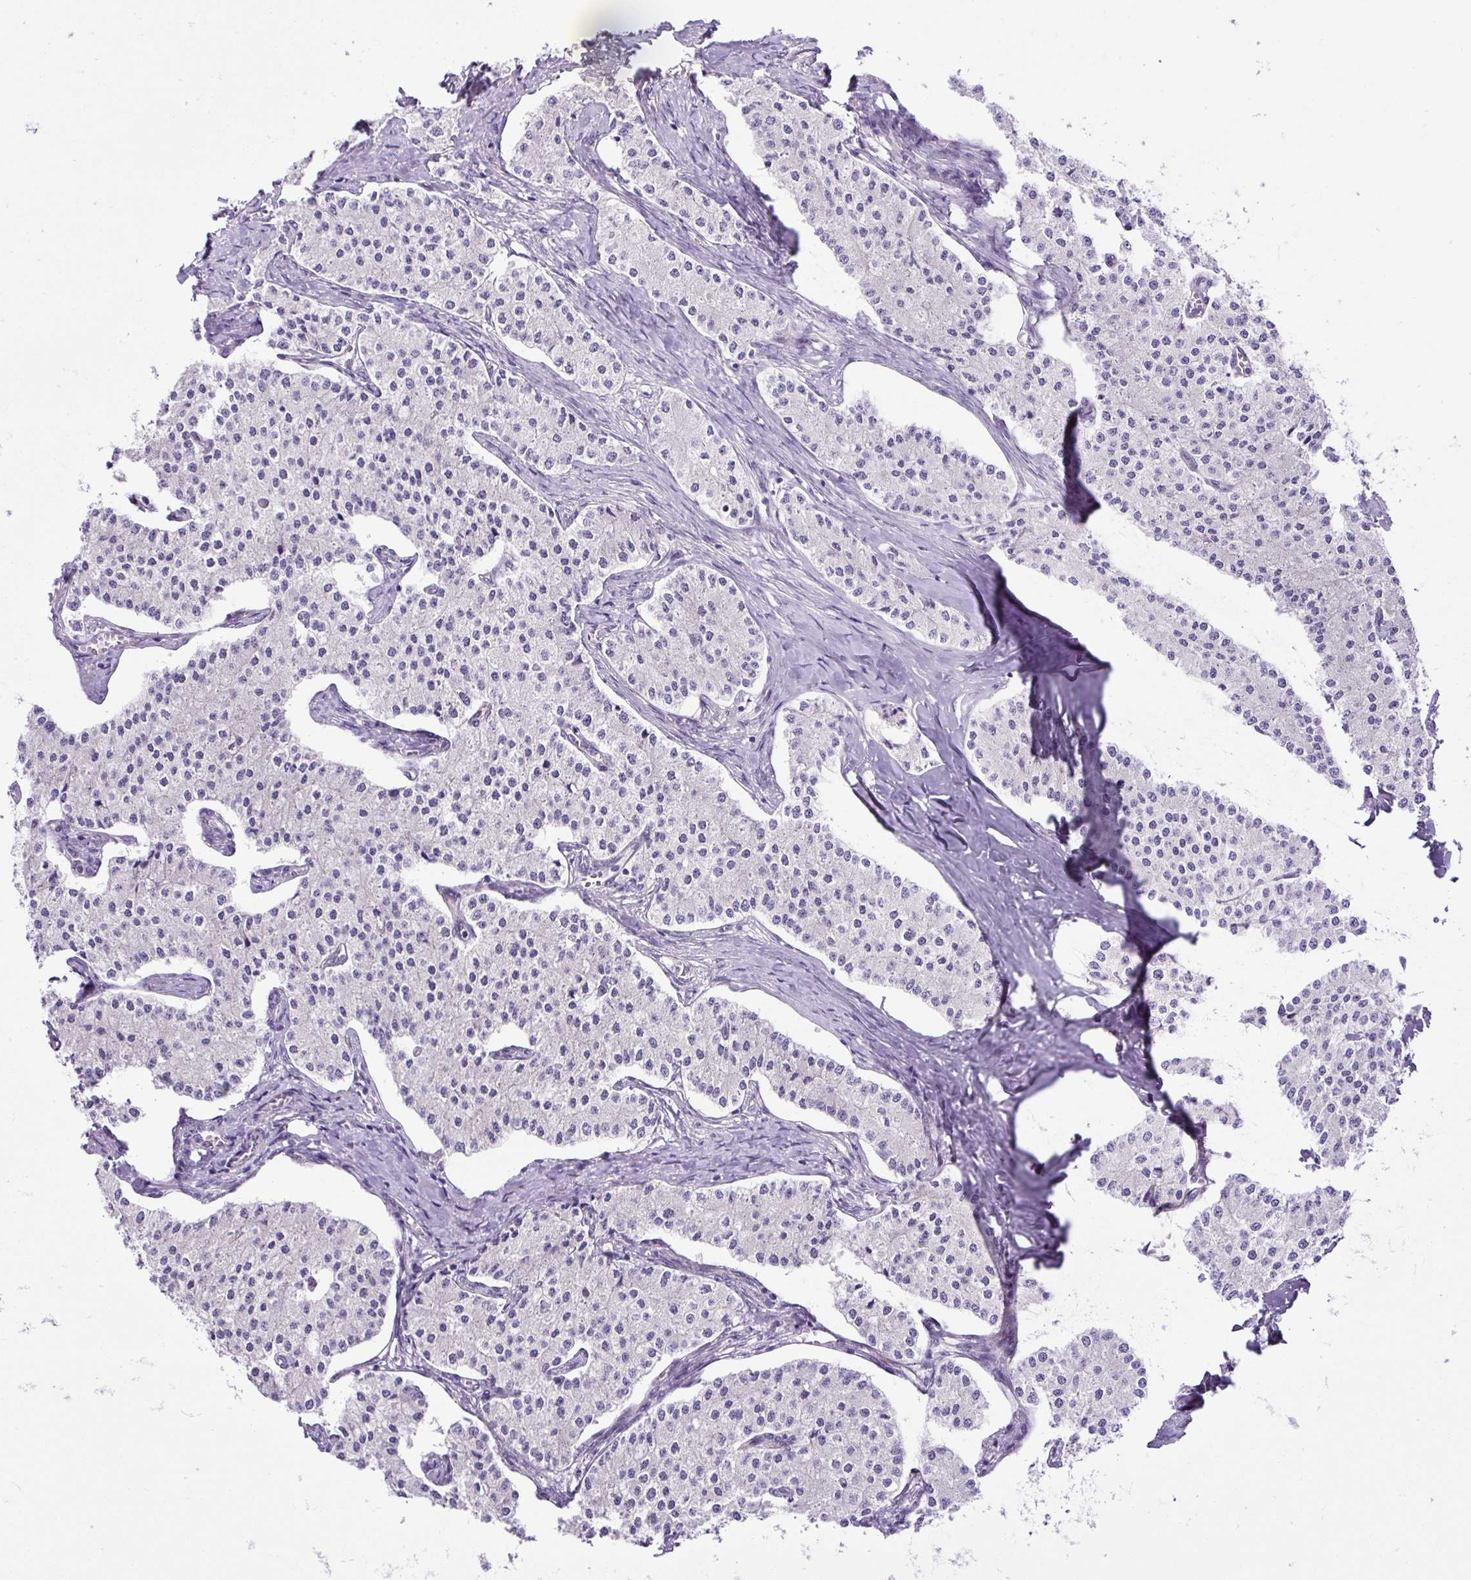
{"staining": {"intensity": "negative", "quantity": "none", "location": "none"}, "tissue": "carcinoid", "cell_type": "Tumor cells", "image_type": "cancer", "snomed": [{"axis": "morphology", "description": "Carcinoid, malignant, NOS"}, {"axis": "topography", "description": "Colon"}], "caption": "A micrograph of carcinoid stained for a protein shows no brown staining in tumor cells. (DAB immunohistochemistry, high magnification).", "gene": "MAP1S", "patient": {"sex": "female", "age": 52}}